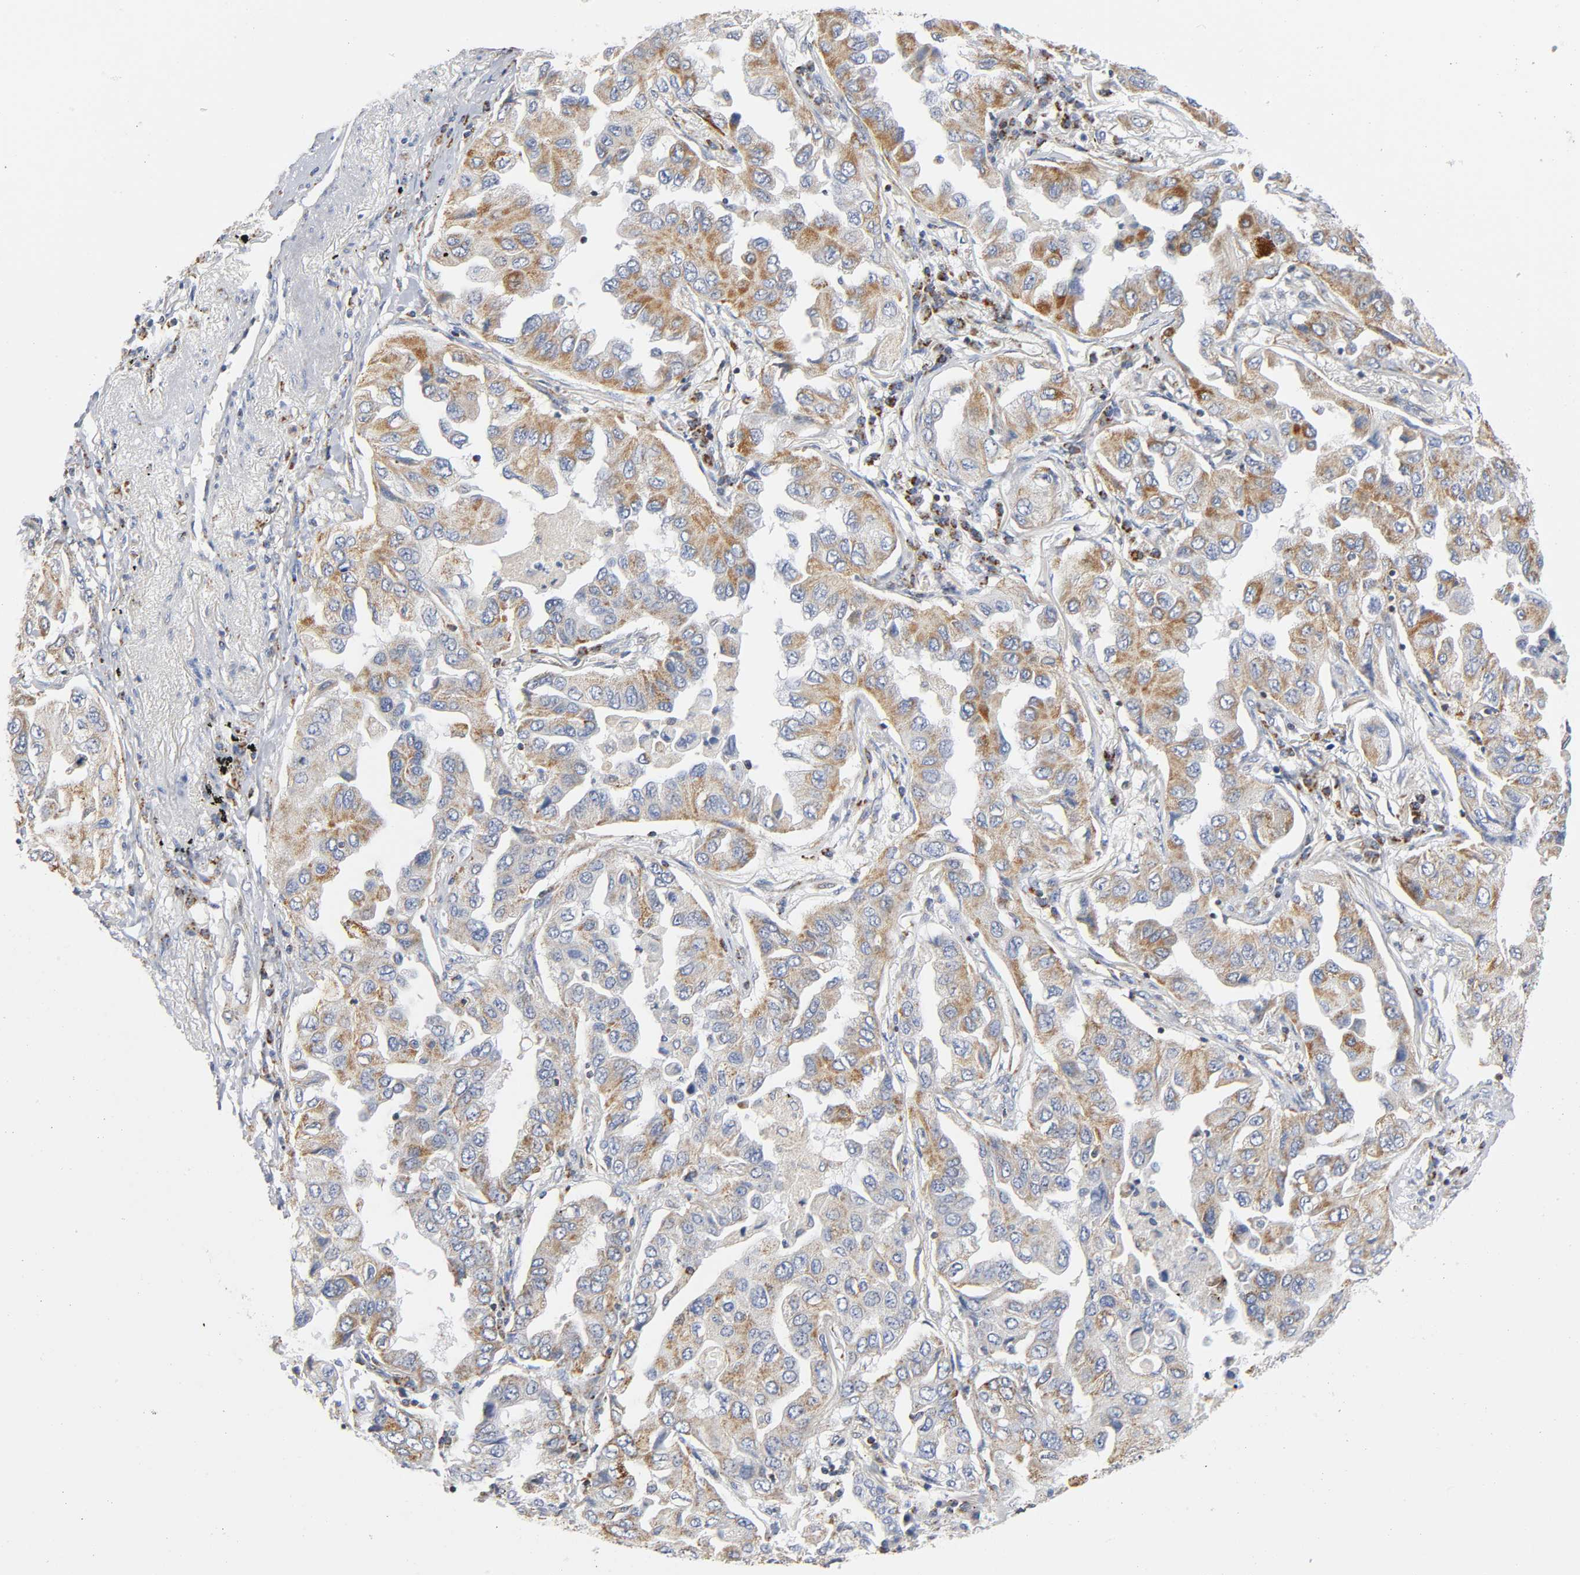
{"staining": {"intensity": "strong", "quantity": ">75%", "location": "cytoplasmic/membranous"}, "tissue": "lung cancer", "cell_type": "Tumor cells", "image_type": "cancer", "snomed": [{"axis": "morphology", "description": "Adenocarcinoma, NOS"}, {"axis": "topography", "description": "Lung"}], "caption": "Human lung cancer stained for a protein (brown) displays strong cytoplasmic/membranous positive staining in about >75% of tumor cells.", "gene": "BAK1", "patient": {"sex": "female", "age": 65}}